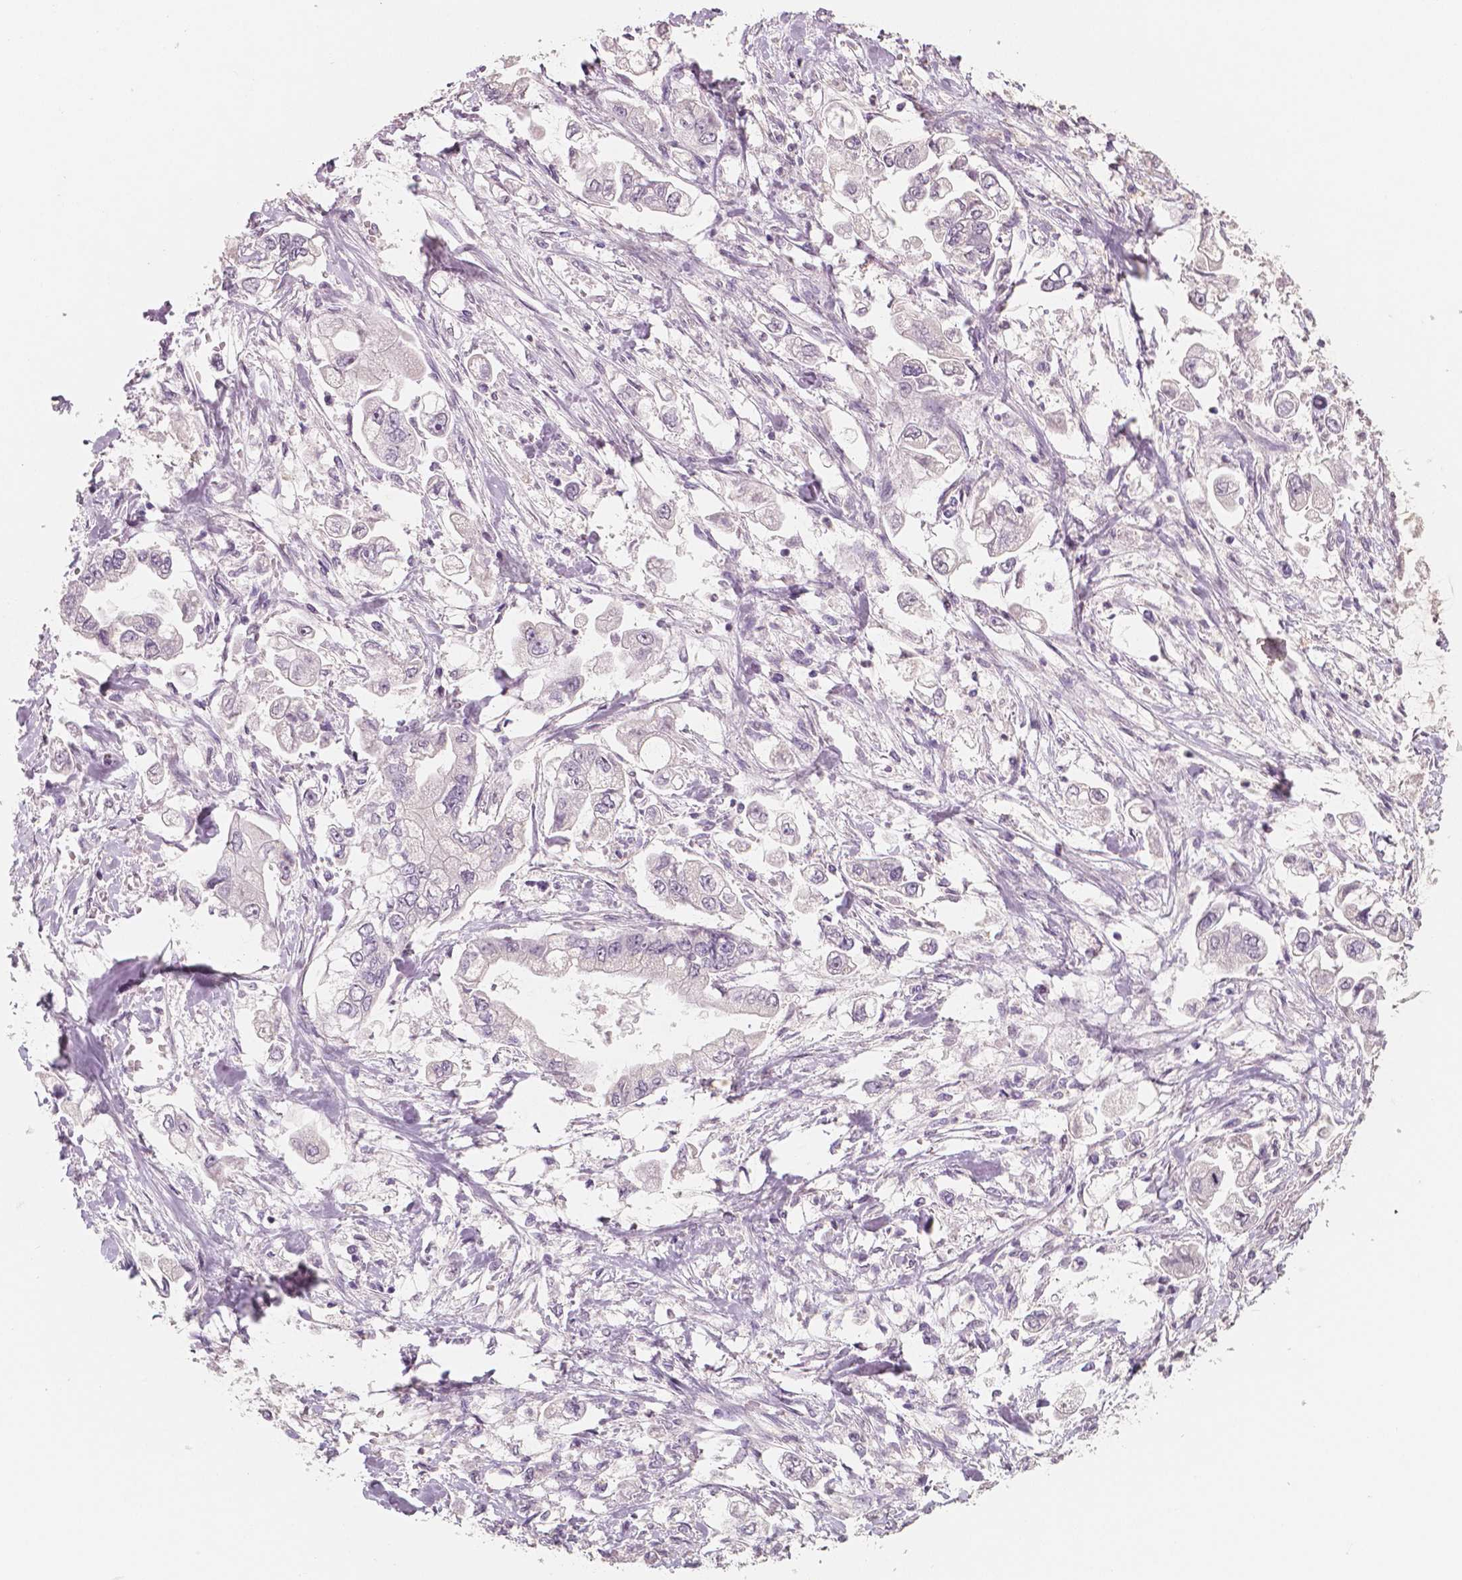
{"staining": {"intensity": "negative", "quantity": "none", "location": "none"}, "tissue": "stomach cancer", "cell_type": "Tumor cells", "image_type": "cancer", "snomed": [{"axis": "morphology", "description": "Adenocarcinoma, NOS"}, {"axis": "topography", "description": "Stomach"}], "caption": "The micrograph shows no significant positivity in tumor cells of stomach adenocarcinoma.", "gene": "NECAB1", "patient": {"sex": "male", "age": 62}}